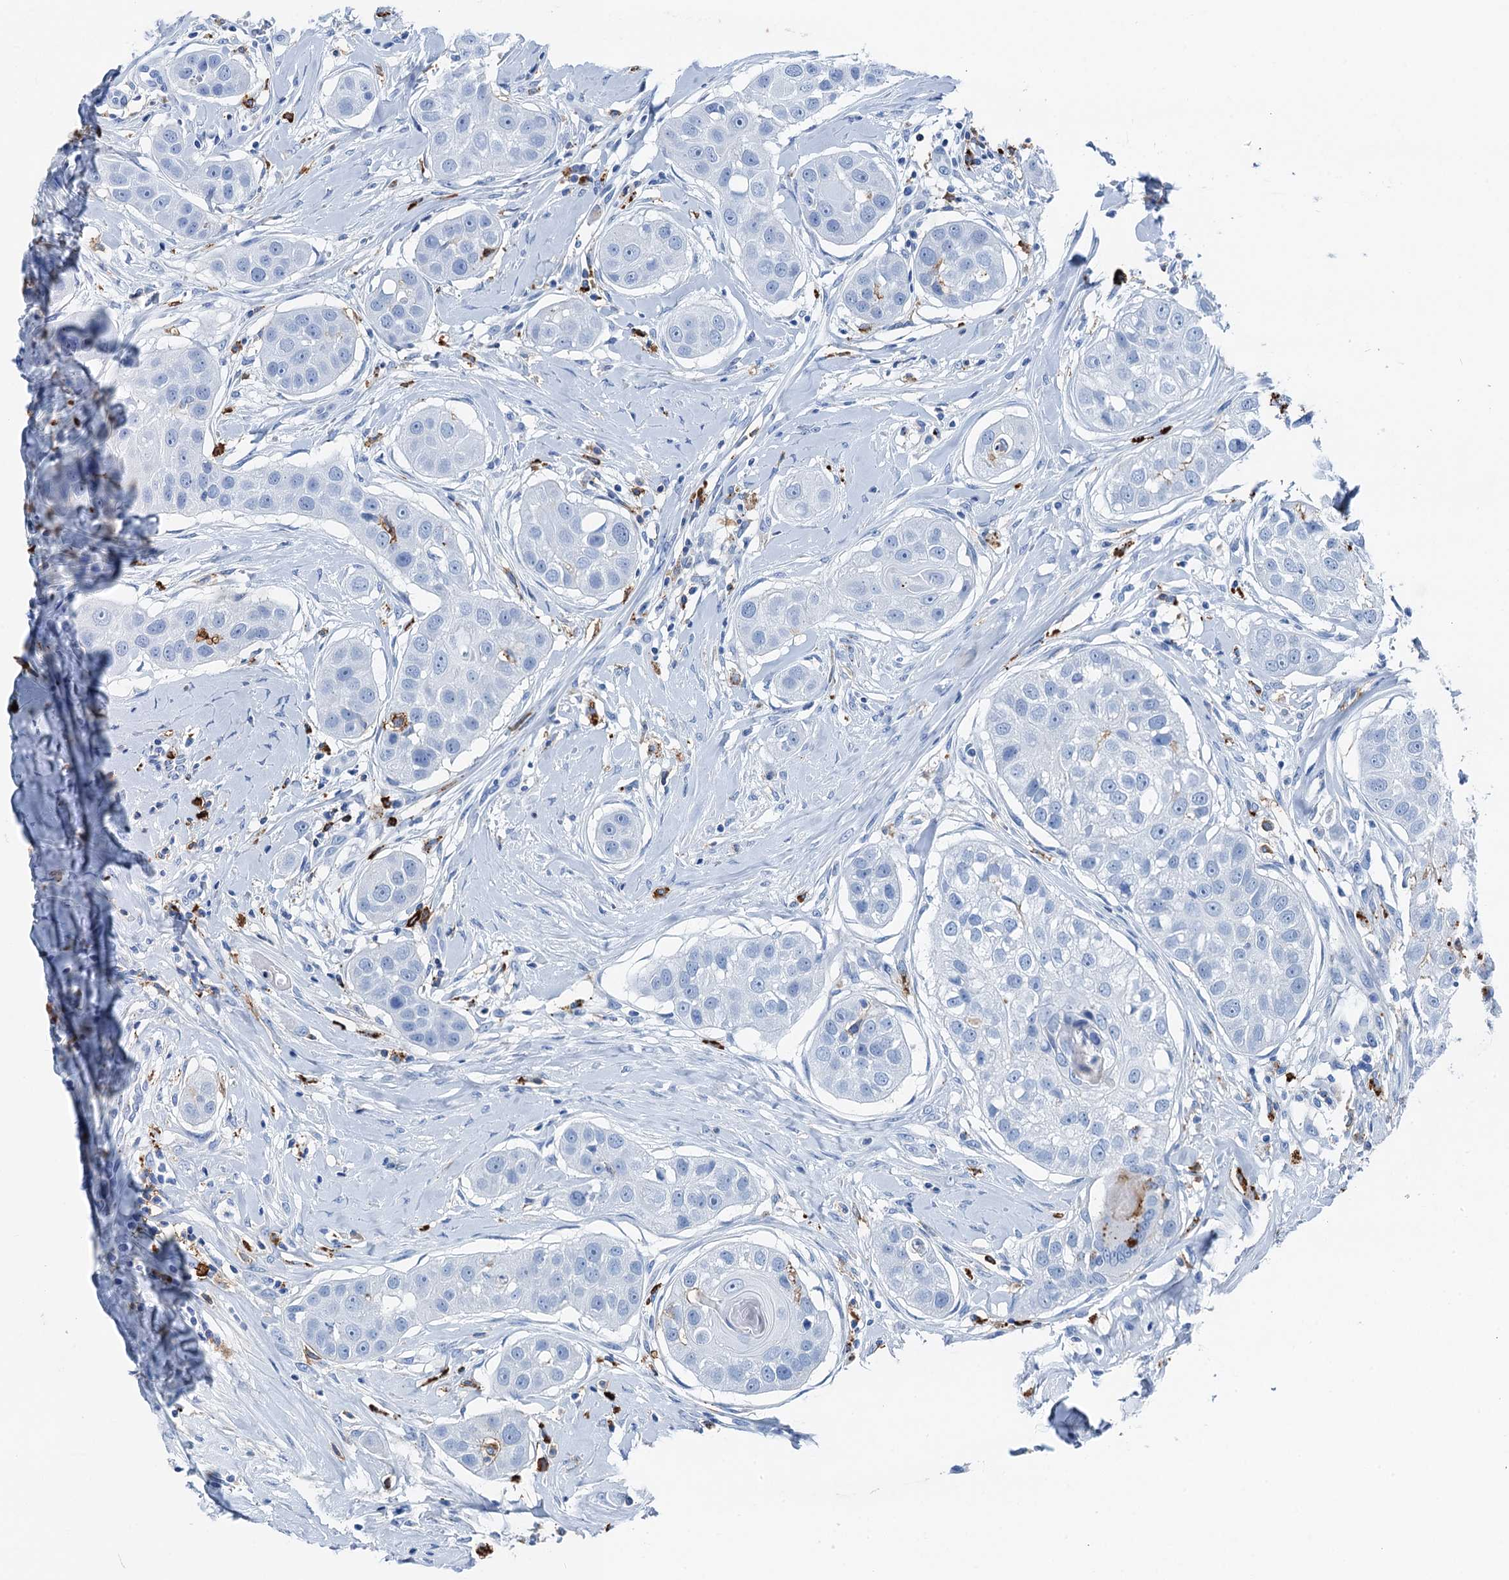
{"staining": {"intensity": "negative", "quantity": "none", "location": "none"}, "tissue": "head and neck cancer", "cell_type": "Tumor cells", "image_type": "cancer", "snomed": [{"axis": "morphology", "description": "Normal tissue, NOS"}, {"axis": "morphology", "description": "Squamous cell carcinoma, NOS"}, {"axis": "topography", "description": "Skeletal muscle"}, {"axis": "topography", "description": "Head-Neck"}], "caption": "The image displays no staining of tumor cells in head and neck squamous cell carcinoma.", "gene": "PLAC8", "patient": {"sex": "male", "age": 51}}